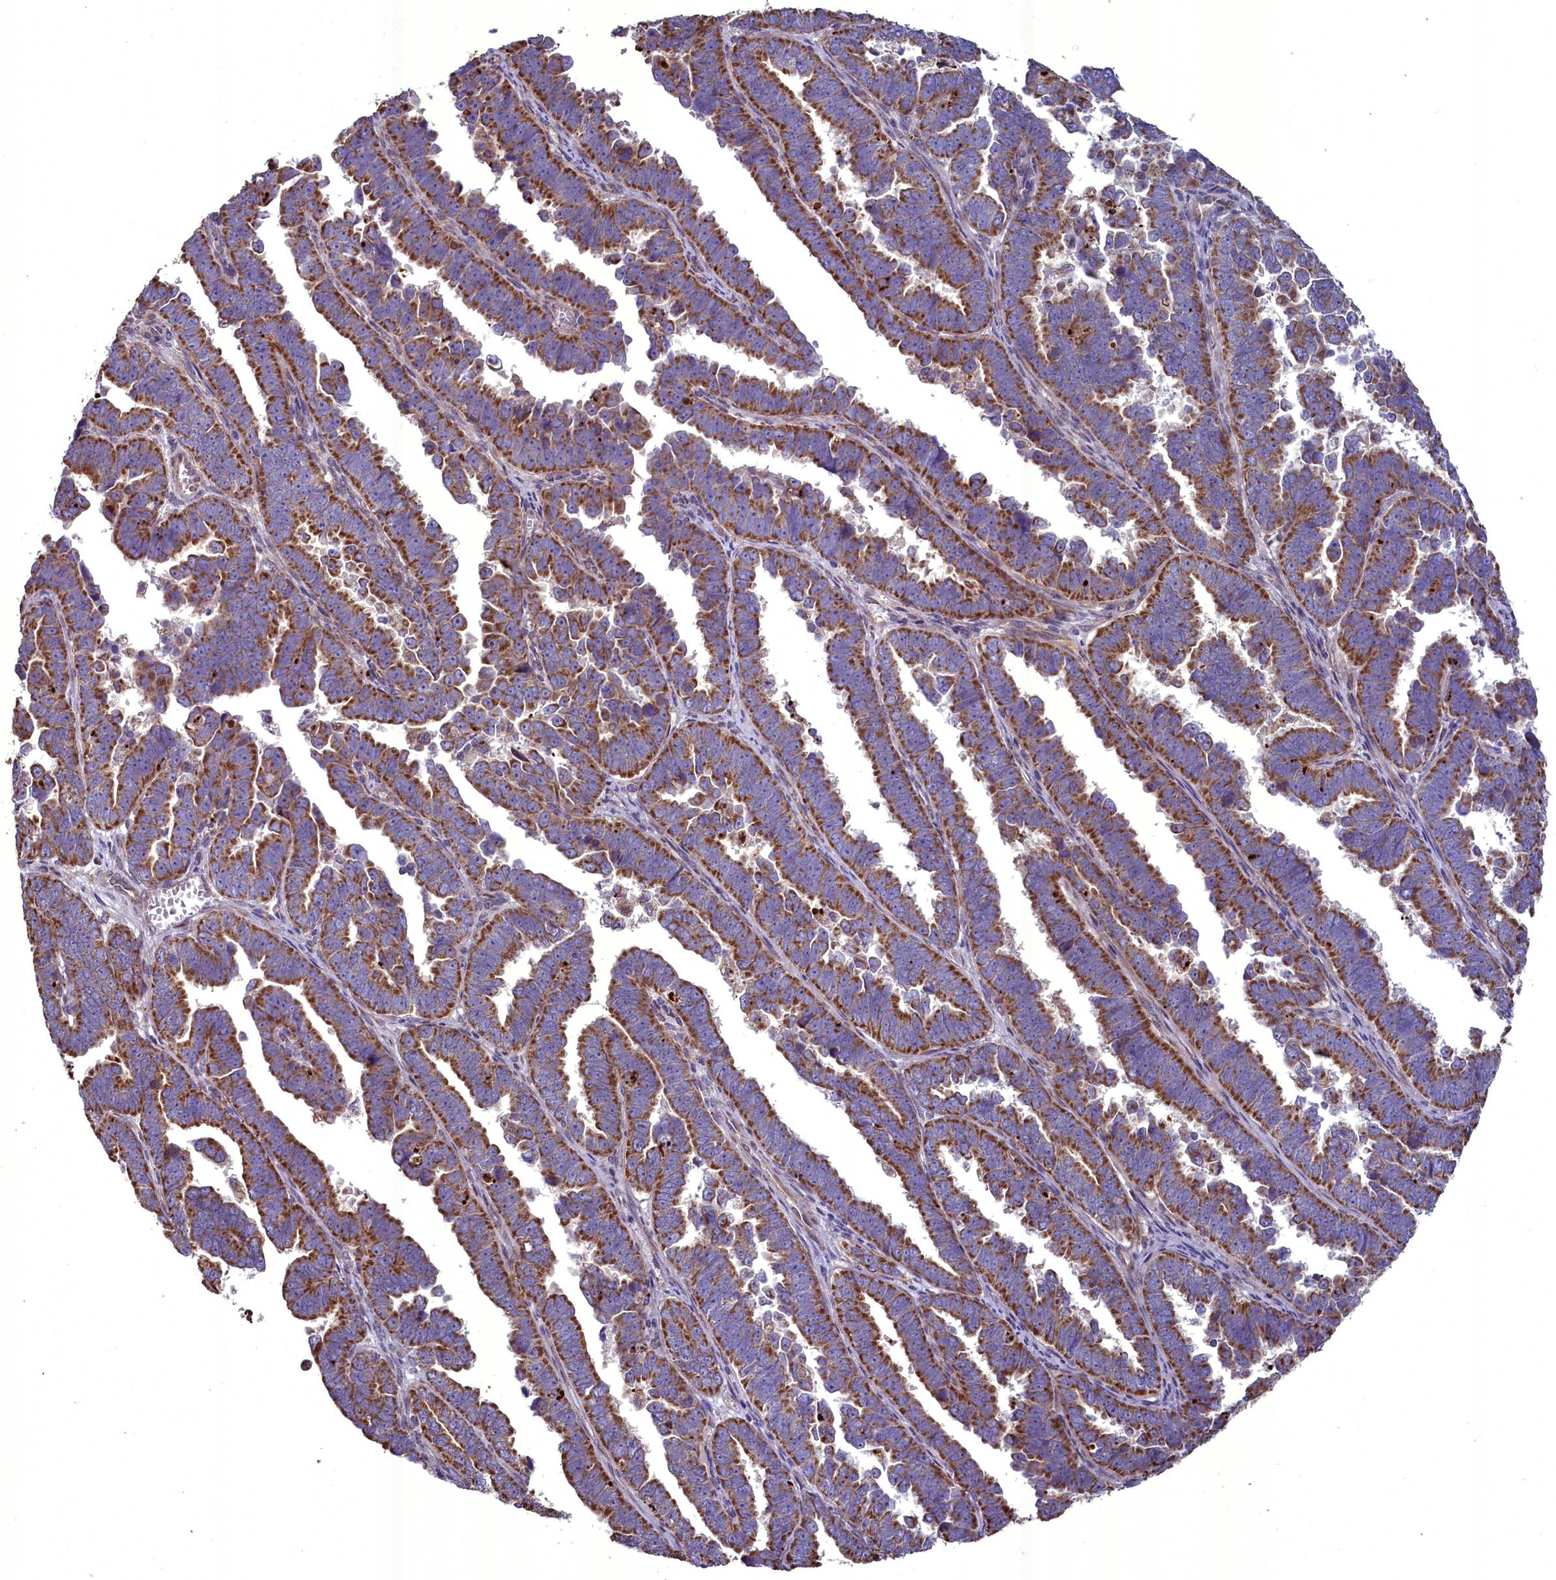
{"staining": {"intensity": "strong", "quantity": ">75%", "location": "cytoplasmic/membranous"}, "tissue": "endometrial cancer", "cell_type": "Tumor cells", "image_type": "cancer", "snomed": [{"axis": "morphology", "description": "Adenocarcinoma, NOS"}, {"axis": "topography", "description": "Endometrium"}], "caption": "Immunohistochemistry (IHC) (DAB) staining of human endometrial adenocarcinoma shows strong cytoplasmic/membranous protein staining in about >75% of tumor cells.", "gene": "ACAD8", "patient": {"sex": "female", "age": 75}}